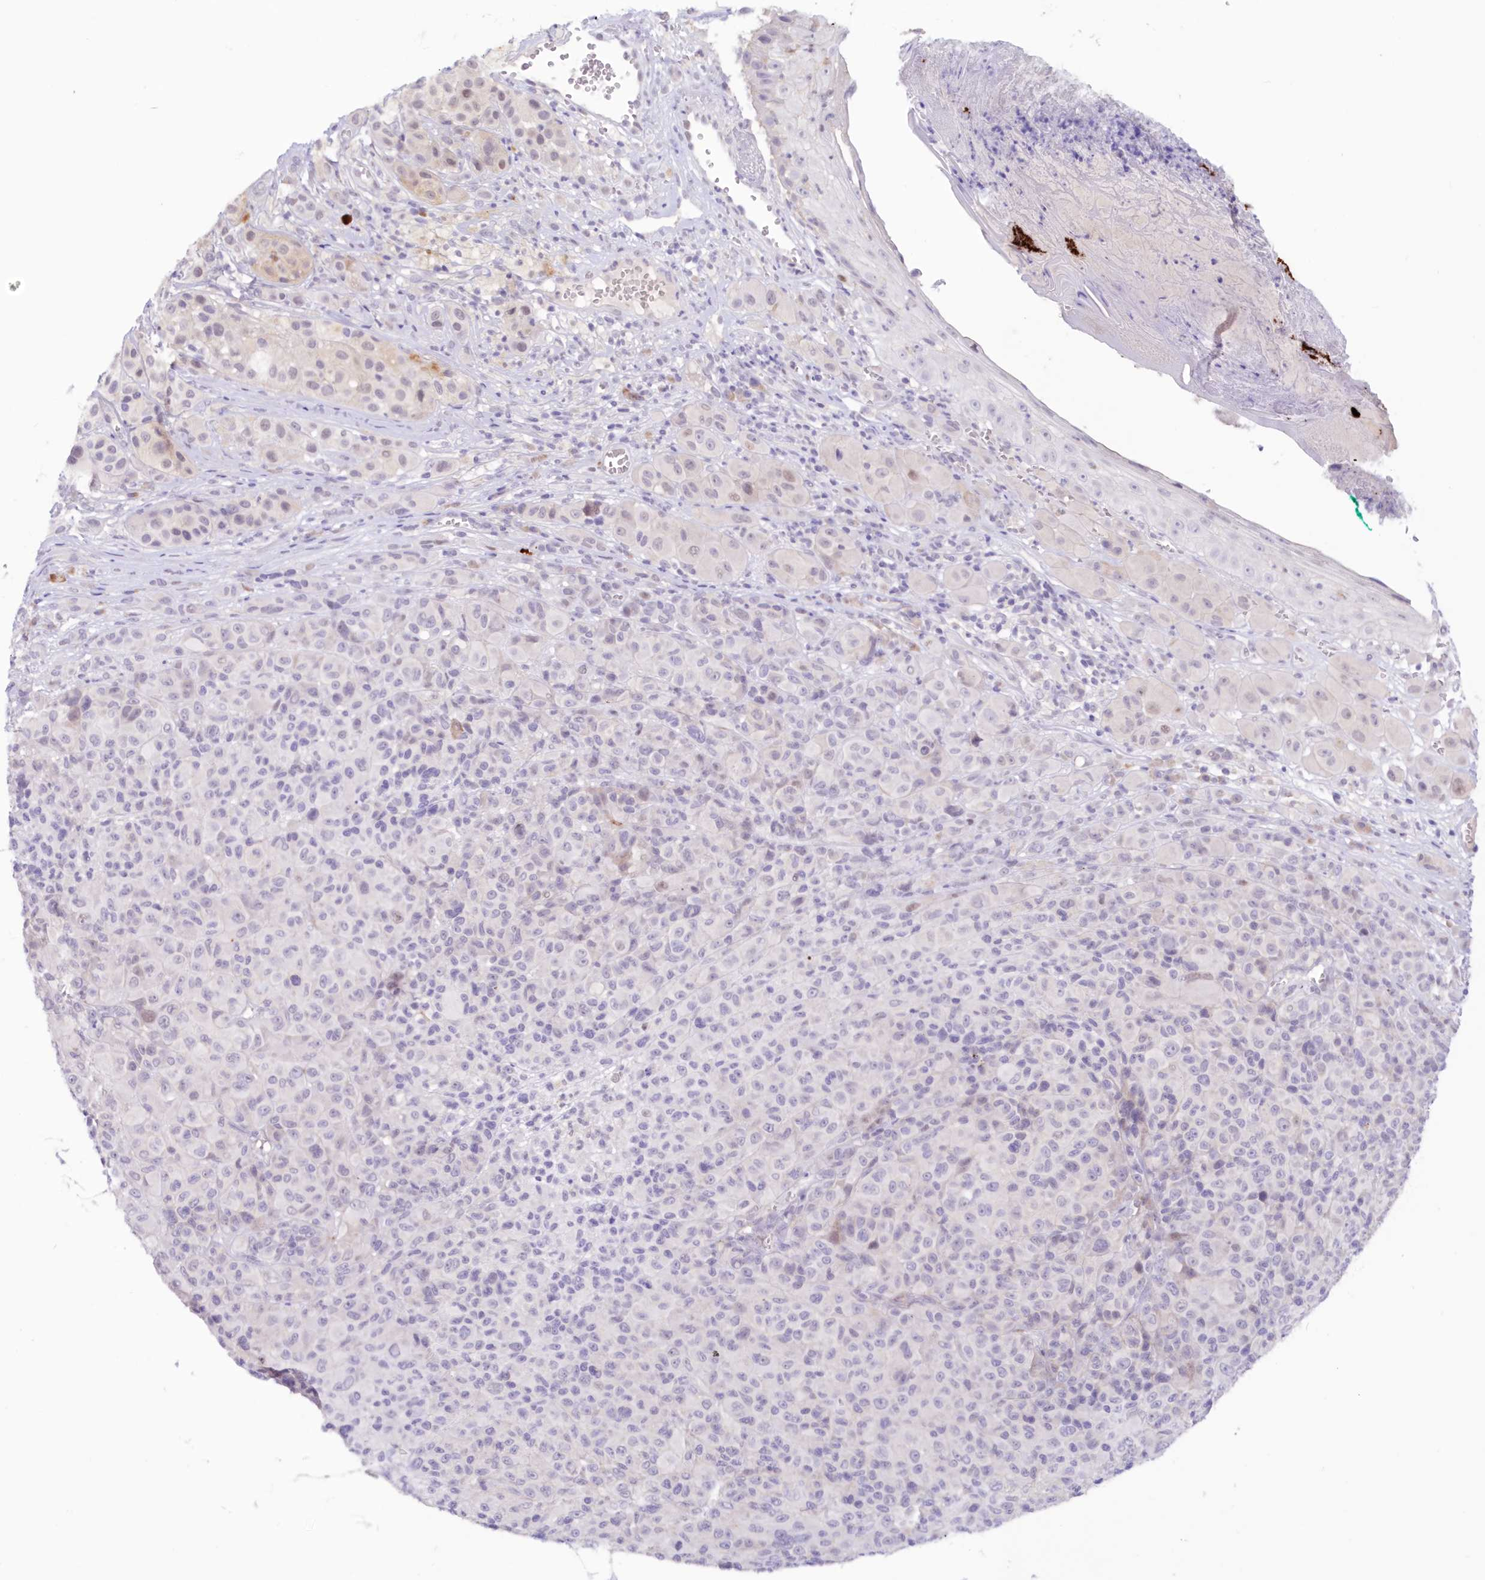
{"staining": {"intensity": "negative", "quantity": "none", "location": "none"}, "tissue": "melanoma", "cell_type": "Tumor cells", "image_type": "cancer", "snomed": [{"axis": "morphology", "description": "Malignant melanoma, NOS"}, {"axis": "topography", "description": "Skin of trunk"}], "caption": "Melanoma stained for a protein using IHC reveals no positivity tumor cells.", "gene": "SNED1", "patient": {"sex": "male", "age": 71}}